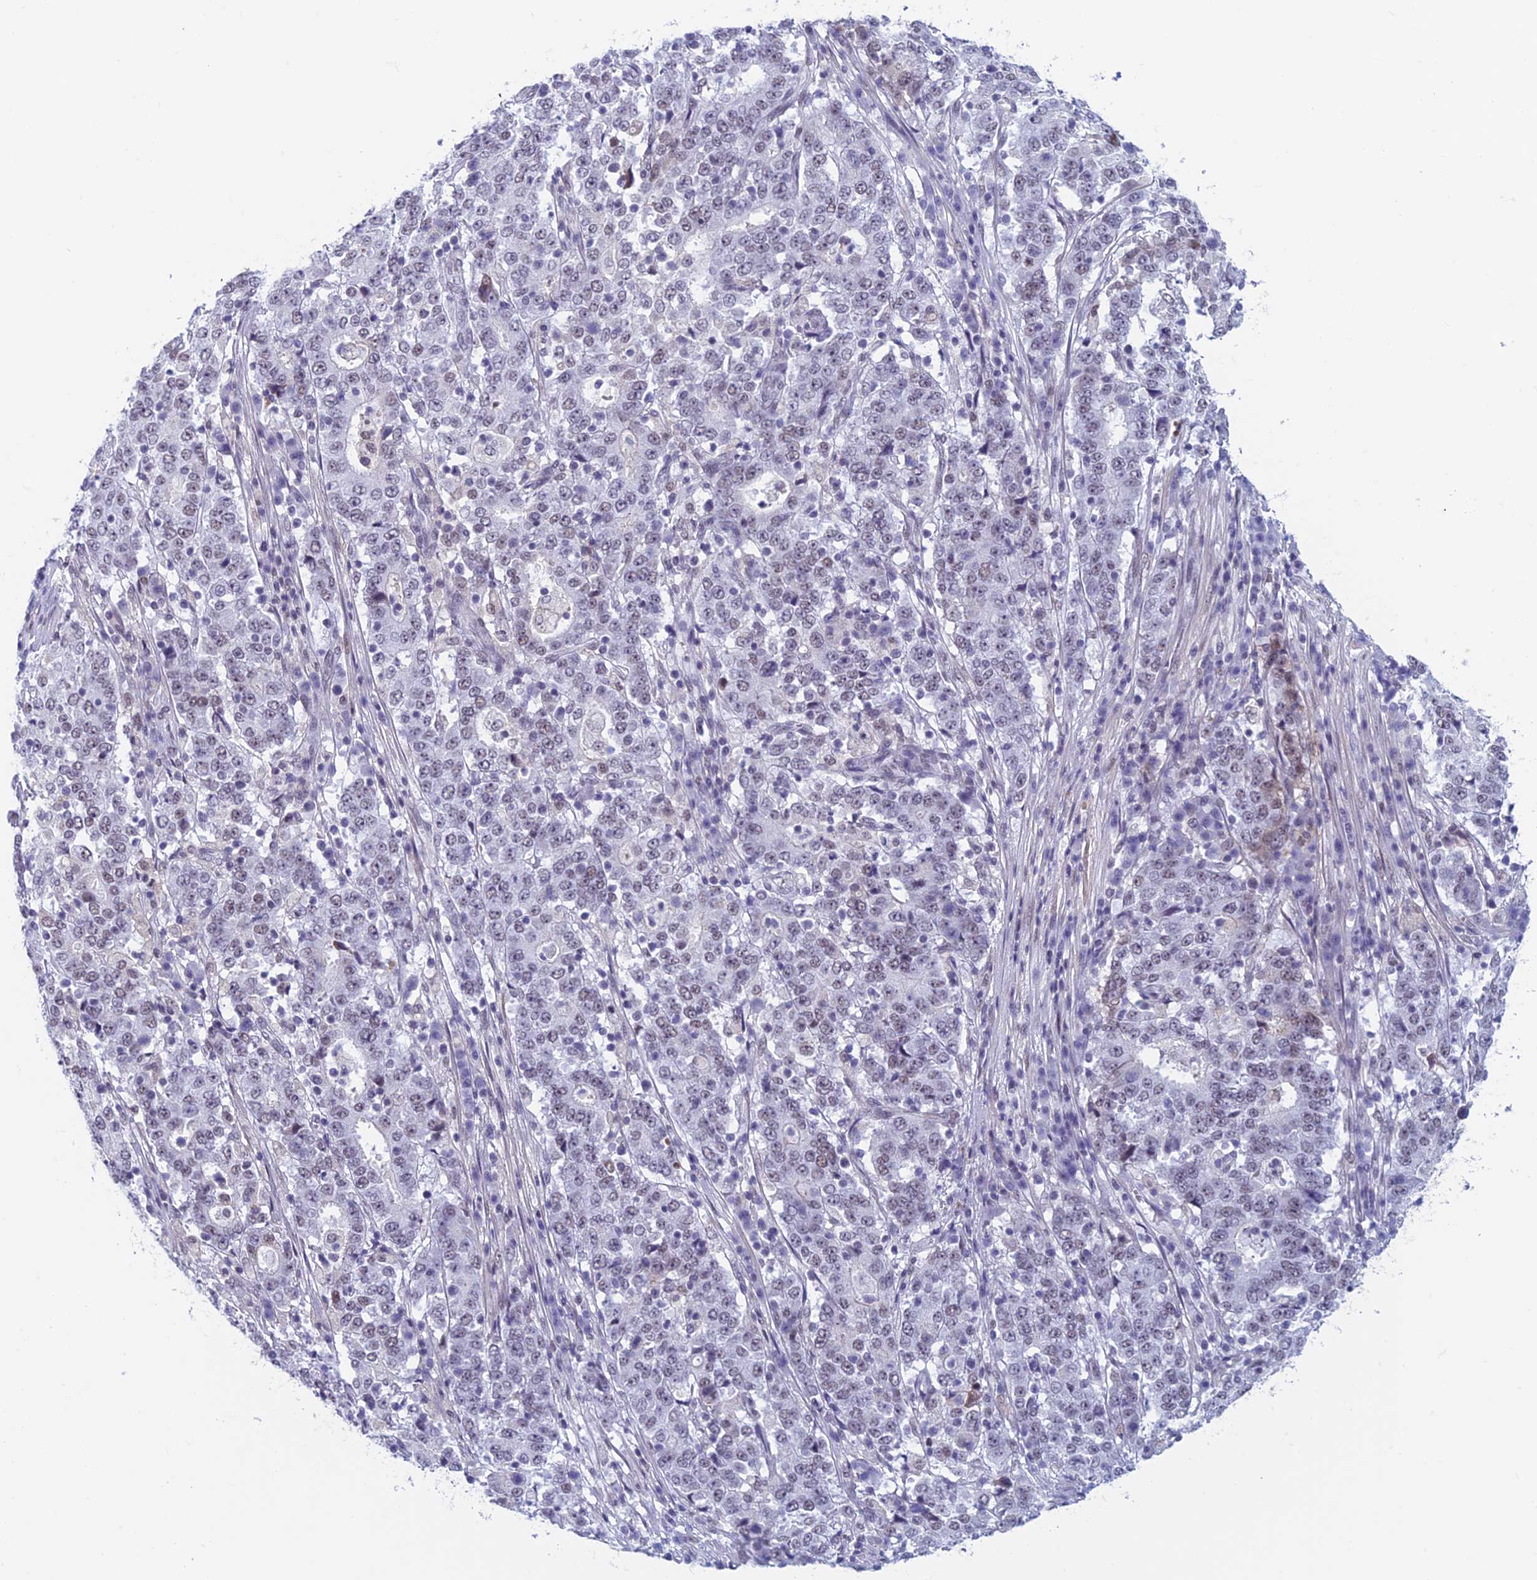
{"staining": {"intensity": "weak", "quantity": "<25%", "location": "nuclear"}, "tissue": "stomach cancer", "cell_type": "Tumor cells", "image_type": "cancer", "snomed": [{"axis": "morphology", "description": "Adenocarcinoma, NOS"}, {"axis": "topography", "description": "Stomach"}], "caption": "Immunohistochemistry of human adenocarcinoma (stomach) reveals no expression in tumor cells. The staining is performed using DAB brown chromogen with nuclei counter-stained in using hematoxylin.", "gene": "ASH2L", "patient": {"sex": "male", "age": 59}}